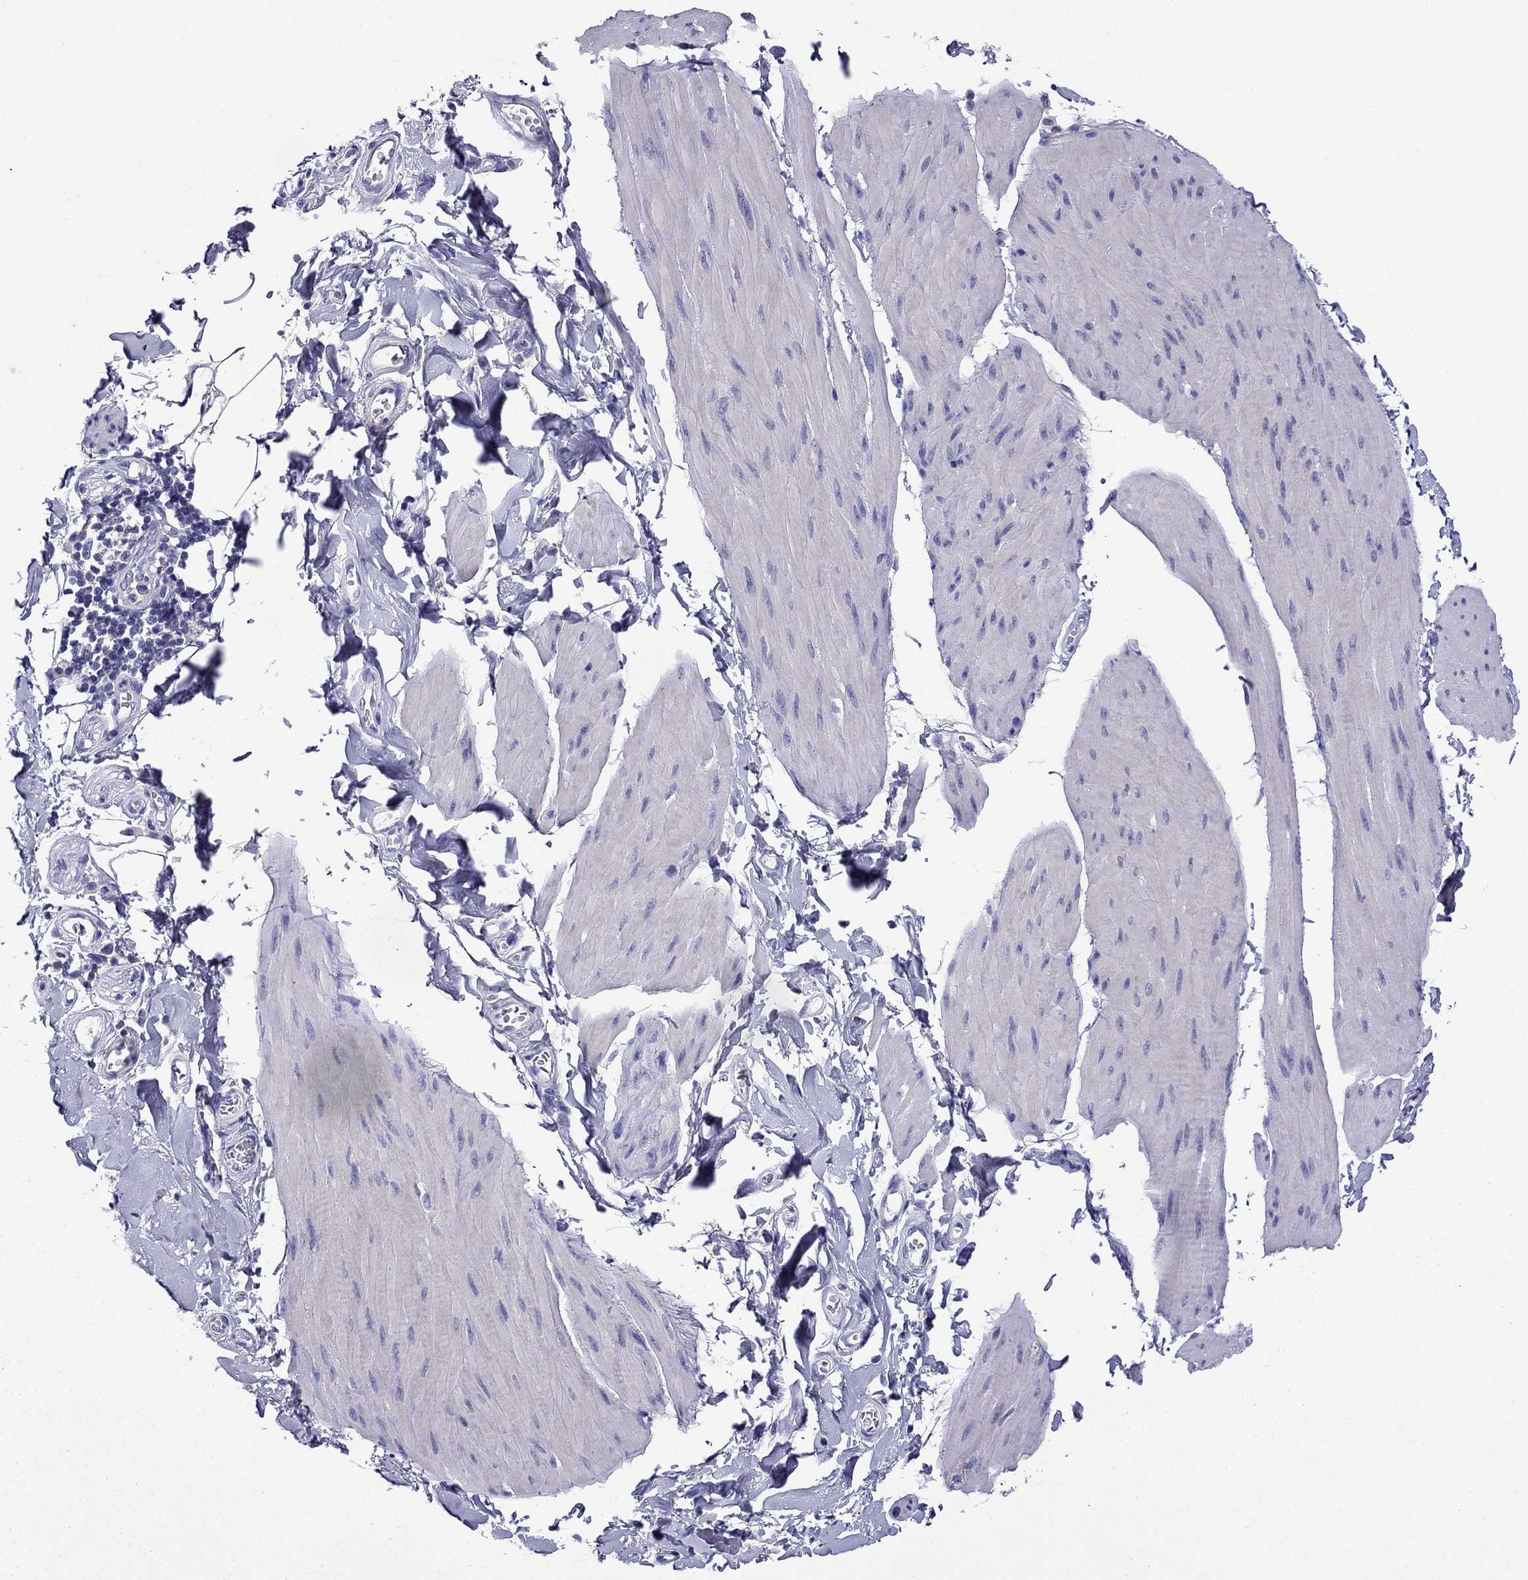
{"staining": {"intensity": "negative", "quantity": "none", "location": "none"}, "tissue": "smooth muscle", "cell_type": "Smooth muscle cells", "image_type": "normal", "snomed": [{"axis": "morphology", "description": "Normal tissue, NOS"}, {"axis": "topography", "description": "Adipose tissue"}, {"axis": "topography", "description": "Smooth muscle"}, {"axis": "topography", "description": "Peripheral nerve tissue"}], "caption": "This is a micrograph of immunohistochemistry (IHC) staining of benign smooth muscle, which shows no positivity in smooth muscle cells.", "gene": "SCG2", "patient": {"sex": "male", "age": 83}}